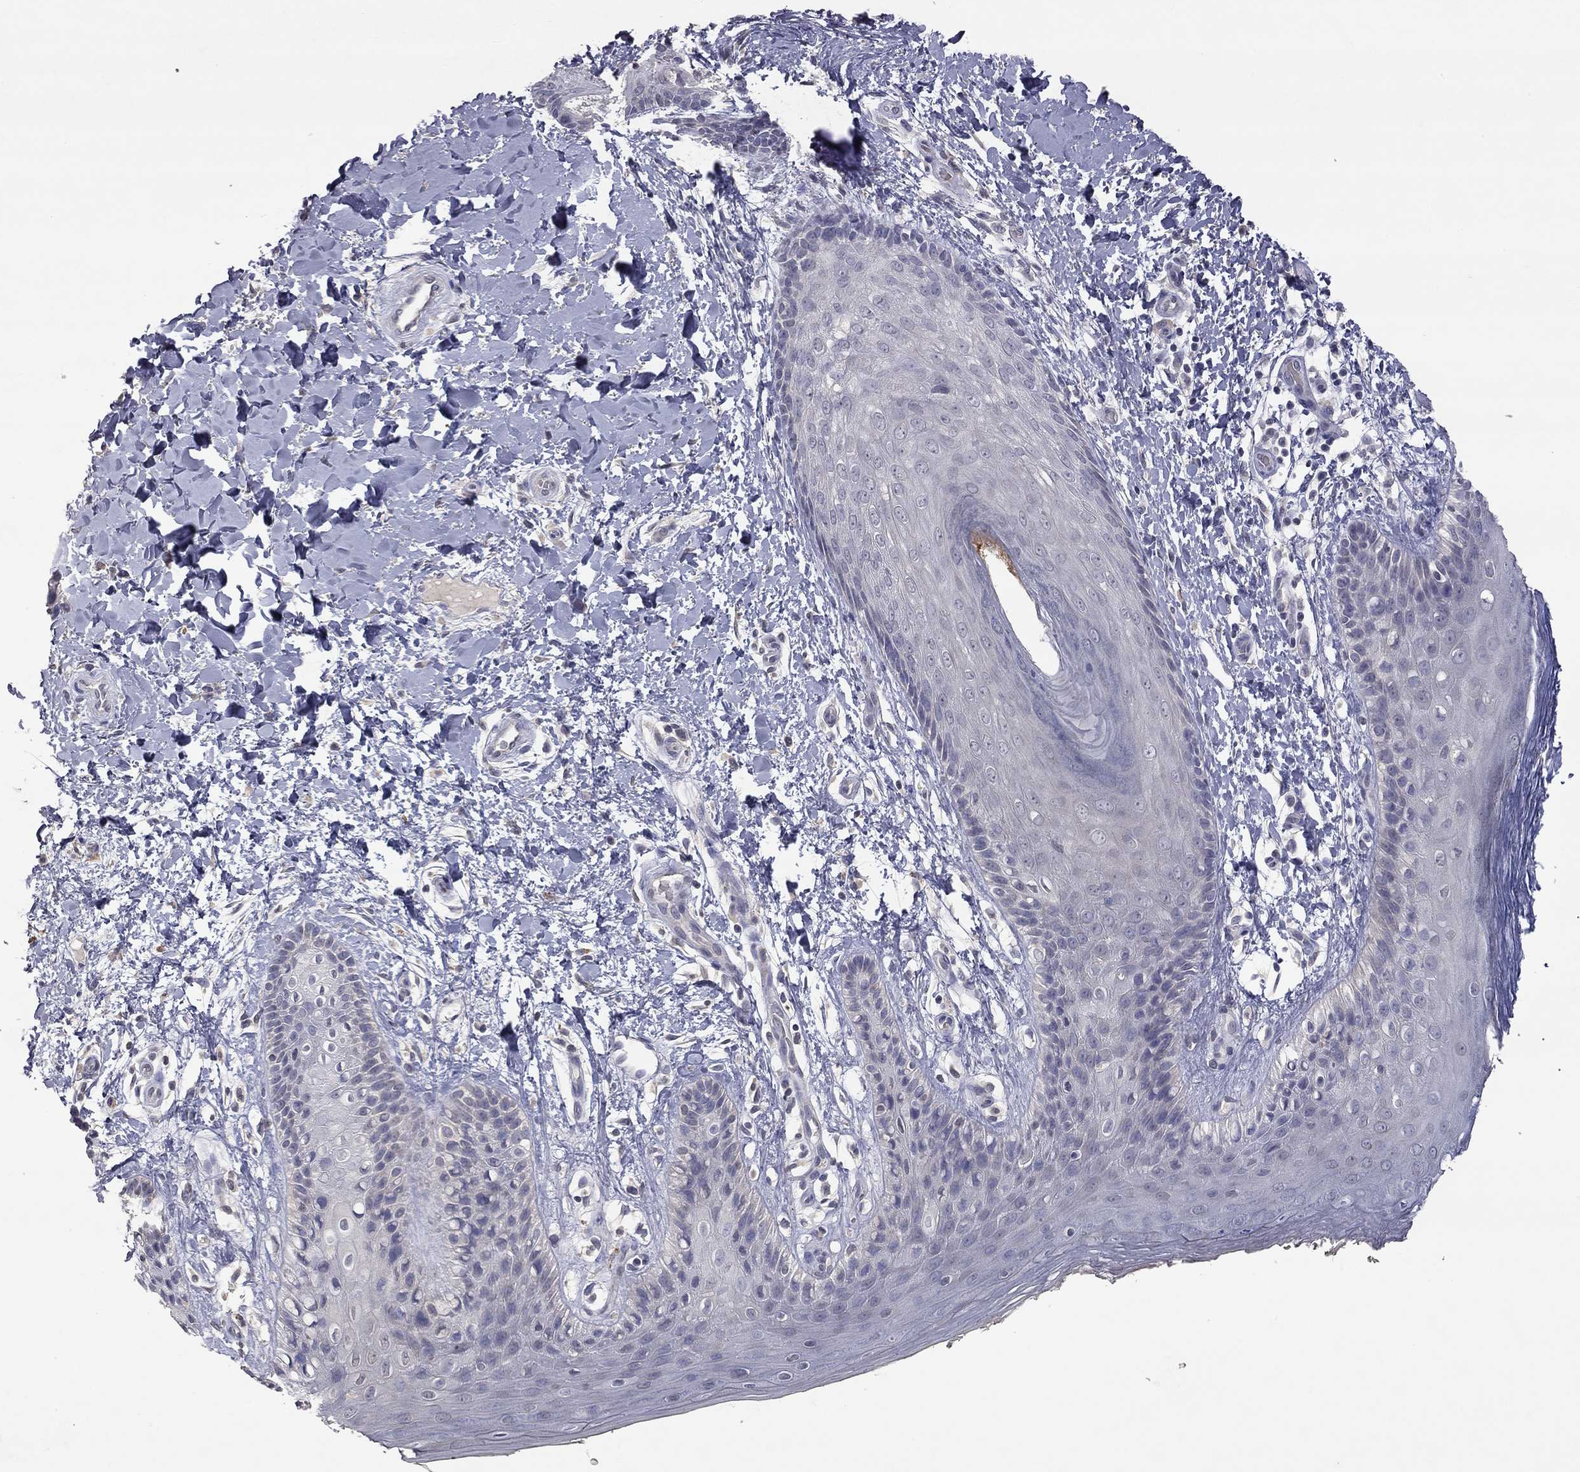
{"staining": {"intensity": "negative", "quantity": "none", "location": "none"}, "tissue": "skin", "cell_type": "Epidermal cells", "image_type": "normal", "snomed": [{"axis": "morphology", "description": "Normal tissue, NOS"}, {"axis": "topography", "description": "Anal"}], "caption": "A photomicrograph of human skin is negative for staining in epidermal cells. (Stains: DAB immunohistochemistry with hematoxylin counter stain, Microscopy: brightfield microscopy at high magnification).", "gene": "SYT12", "patient": {"sex": "male", "age": 36}}